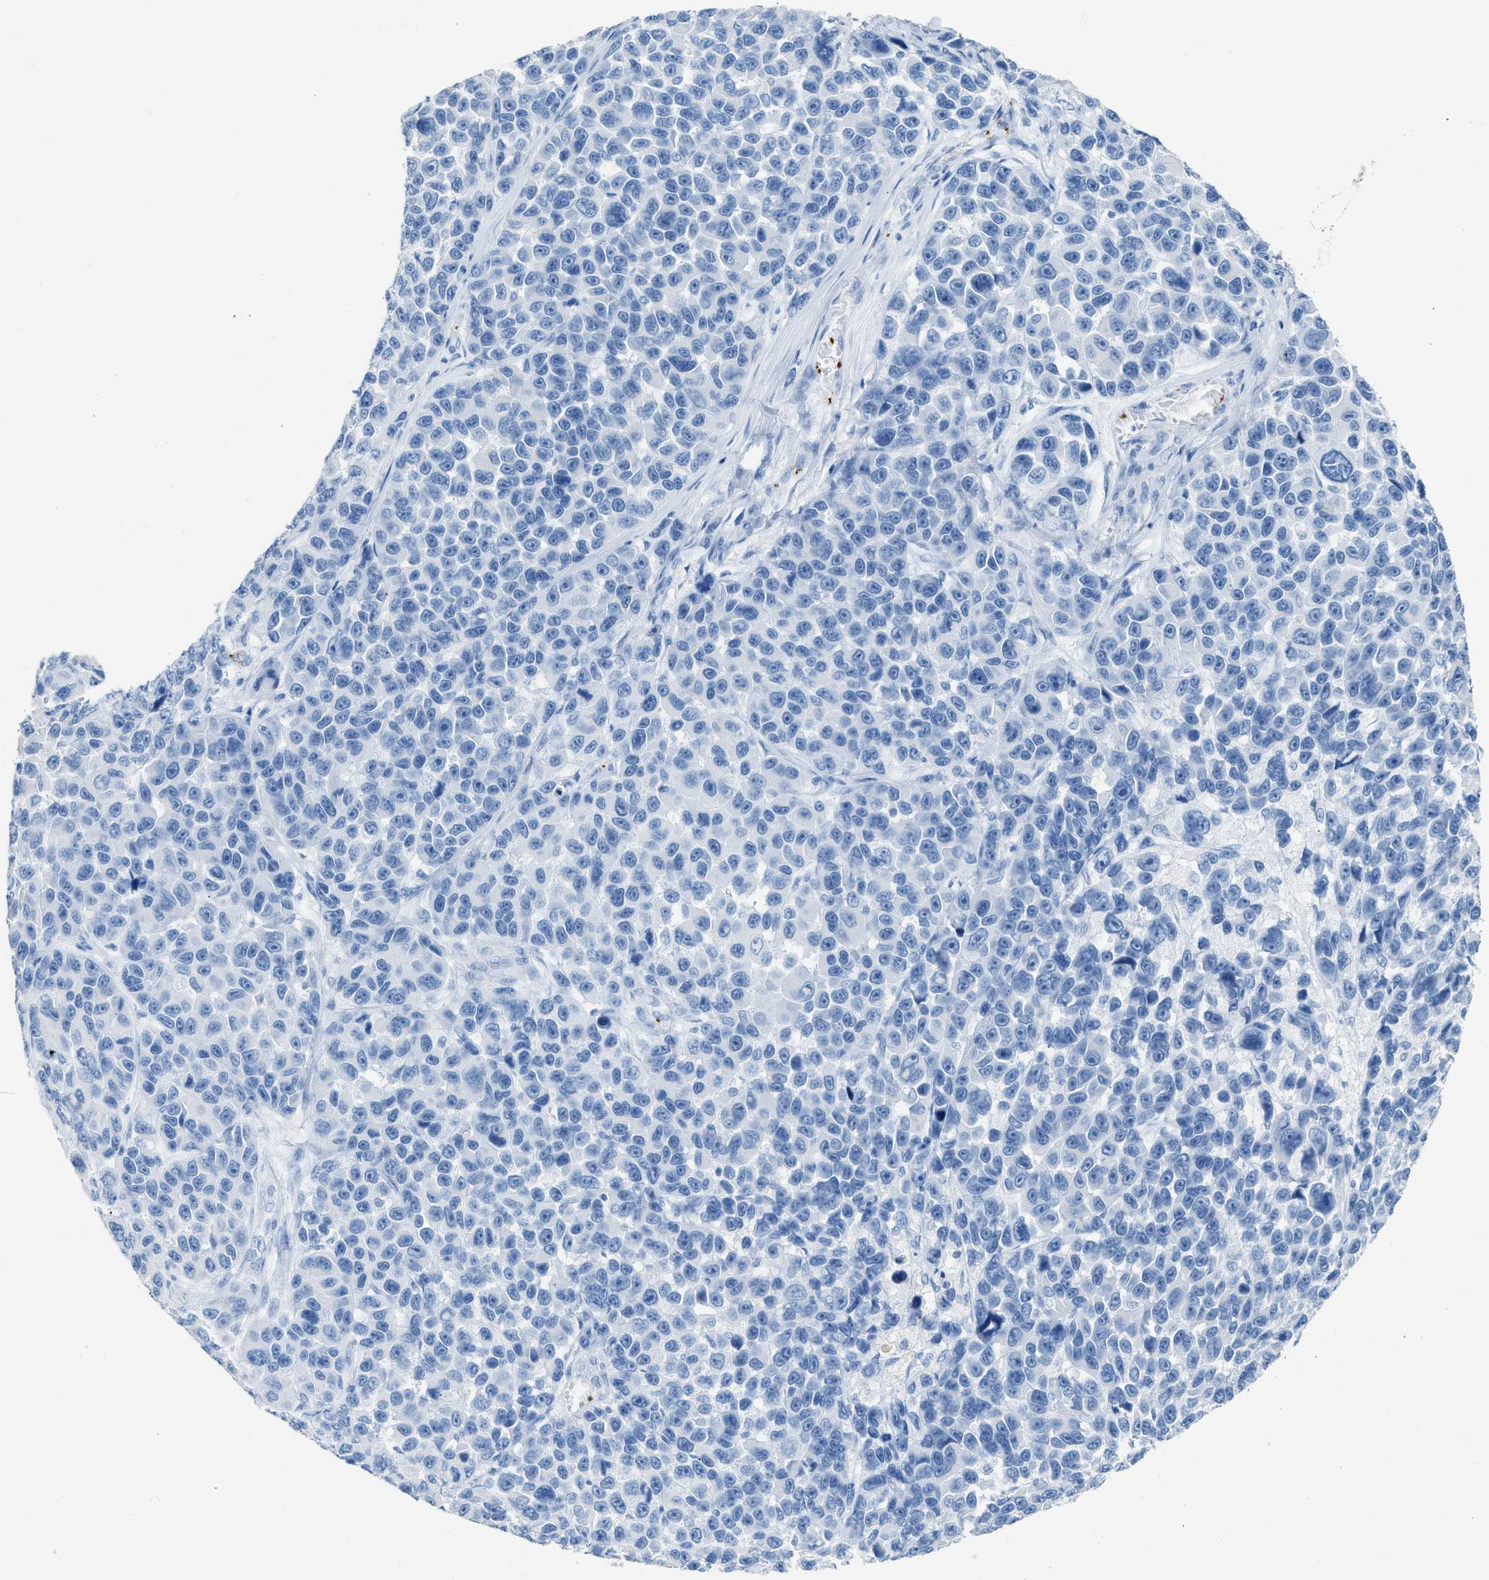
{"staining": {"intensity": "negative", "quantity": "none", "location": "none"}, "tissue": "melanoma", "cell_type": "Tumor cells", "image_type": "cancer", "snomed": [{"axis": "morphology", "description": "Malignant melanoma, NOS"}, {"axis": "topography", "description": "Skin"}], "caption": "A high-resolution photomicrograph shows immunohistochemistry (IHC) staining of malignant melanoma, which displays no significant expression in tumor cells.", "gene": "FAIM2", "patient": {"sex": "male", "age": 53}}